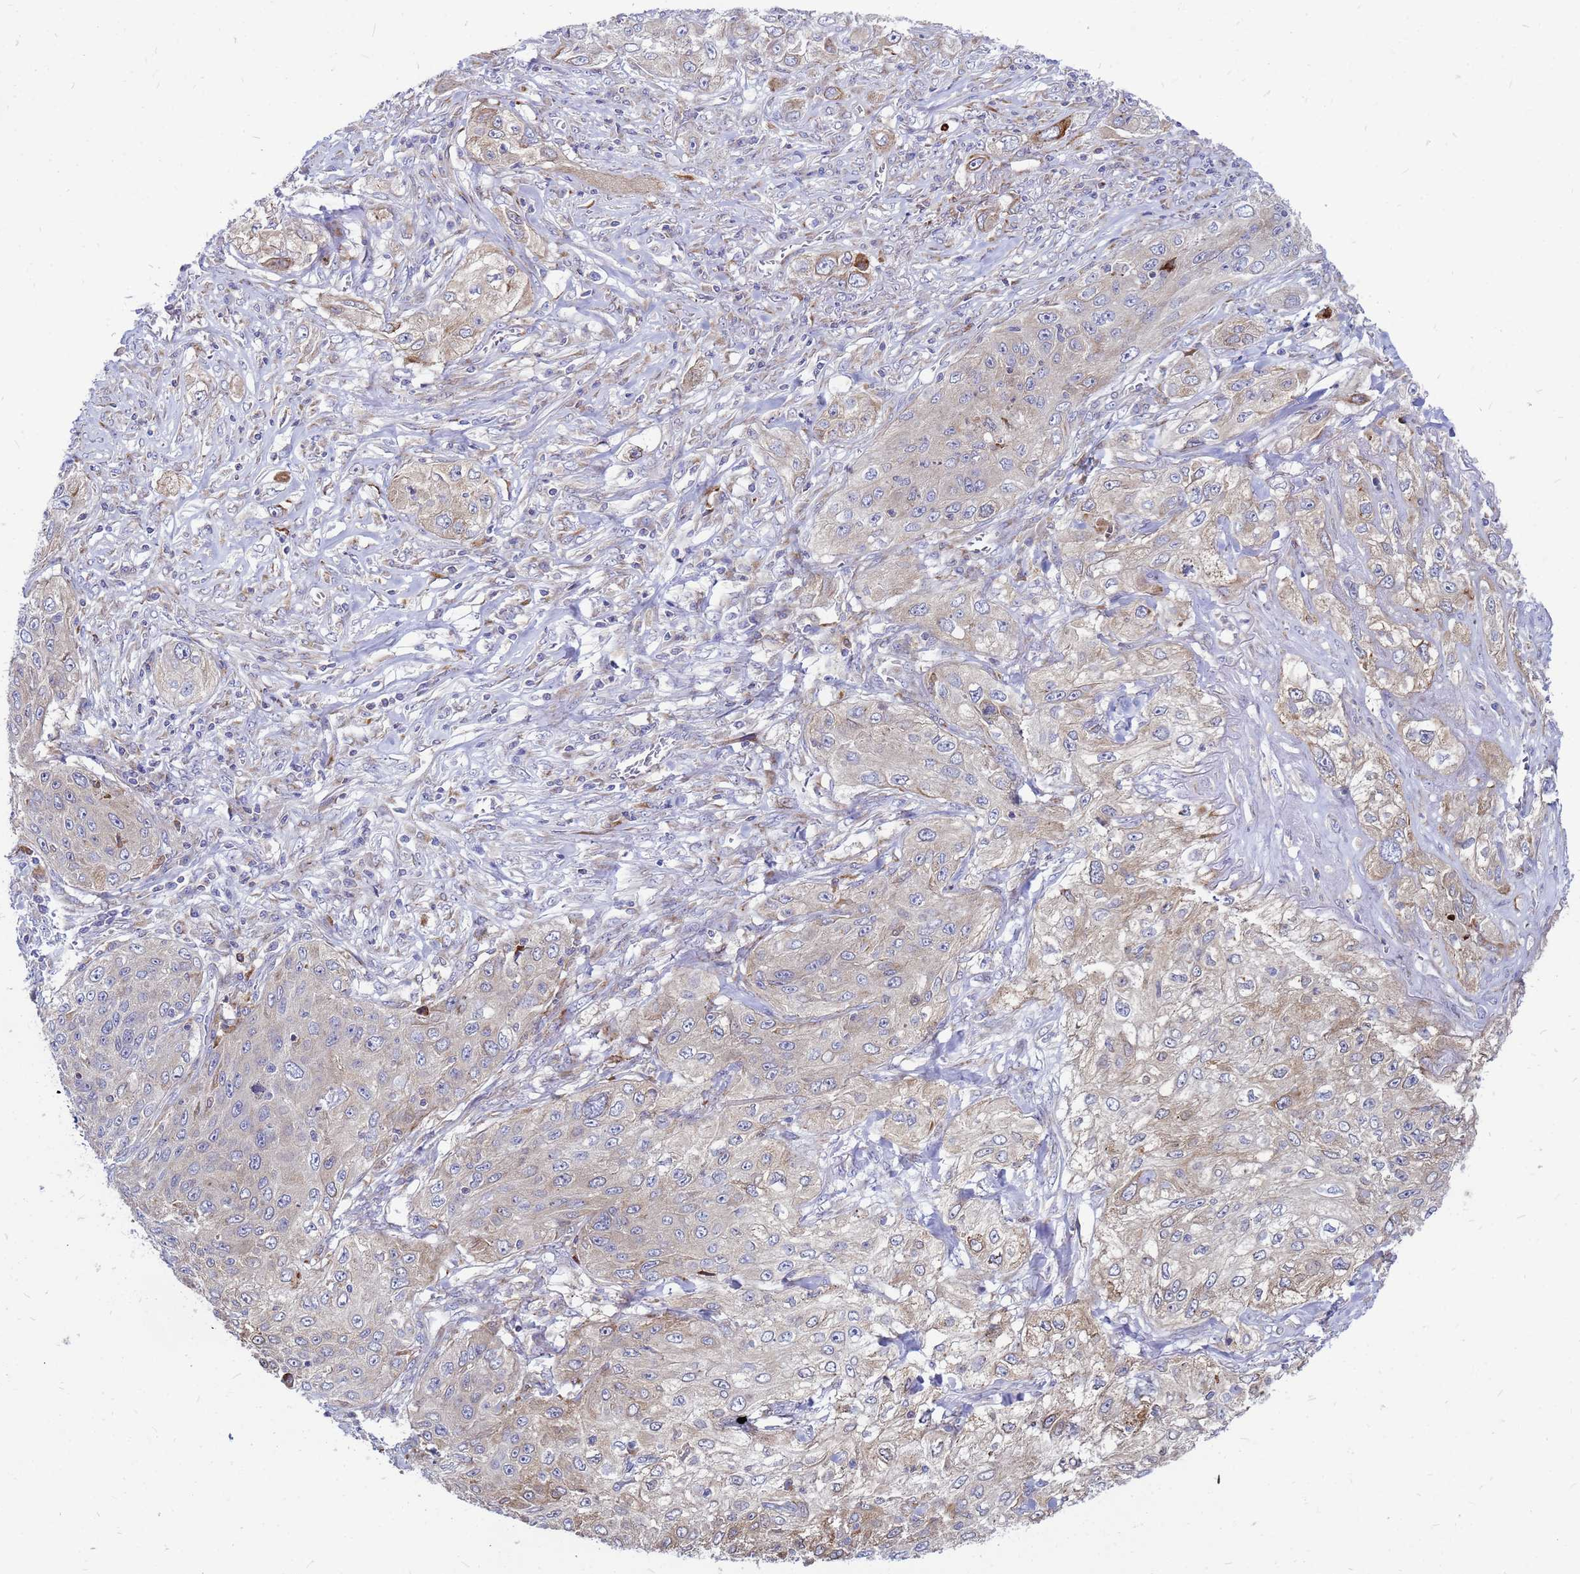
{"staining": {"intensity": "weak", "quantity": "25%-75%", "location": "cytoplasmic/membranous"}, "tissue": "lung cancer", "cell_type": "Tumor cells", "image_type": "cancer", "snomed": [{"axis": "morphology", "description": "Squamous cell carcinoma, NOS"}, {"axis": "topography", "description": "Lung"}], "caption": "Protein expression analysis of human lung cancer reveals weak cytoplasmic/membranous positivity in approximately 25%-75% of tumor cells.", "gene": "FHIP1A", "patient": {"sex": "female", "age": 69}}